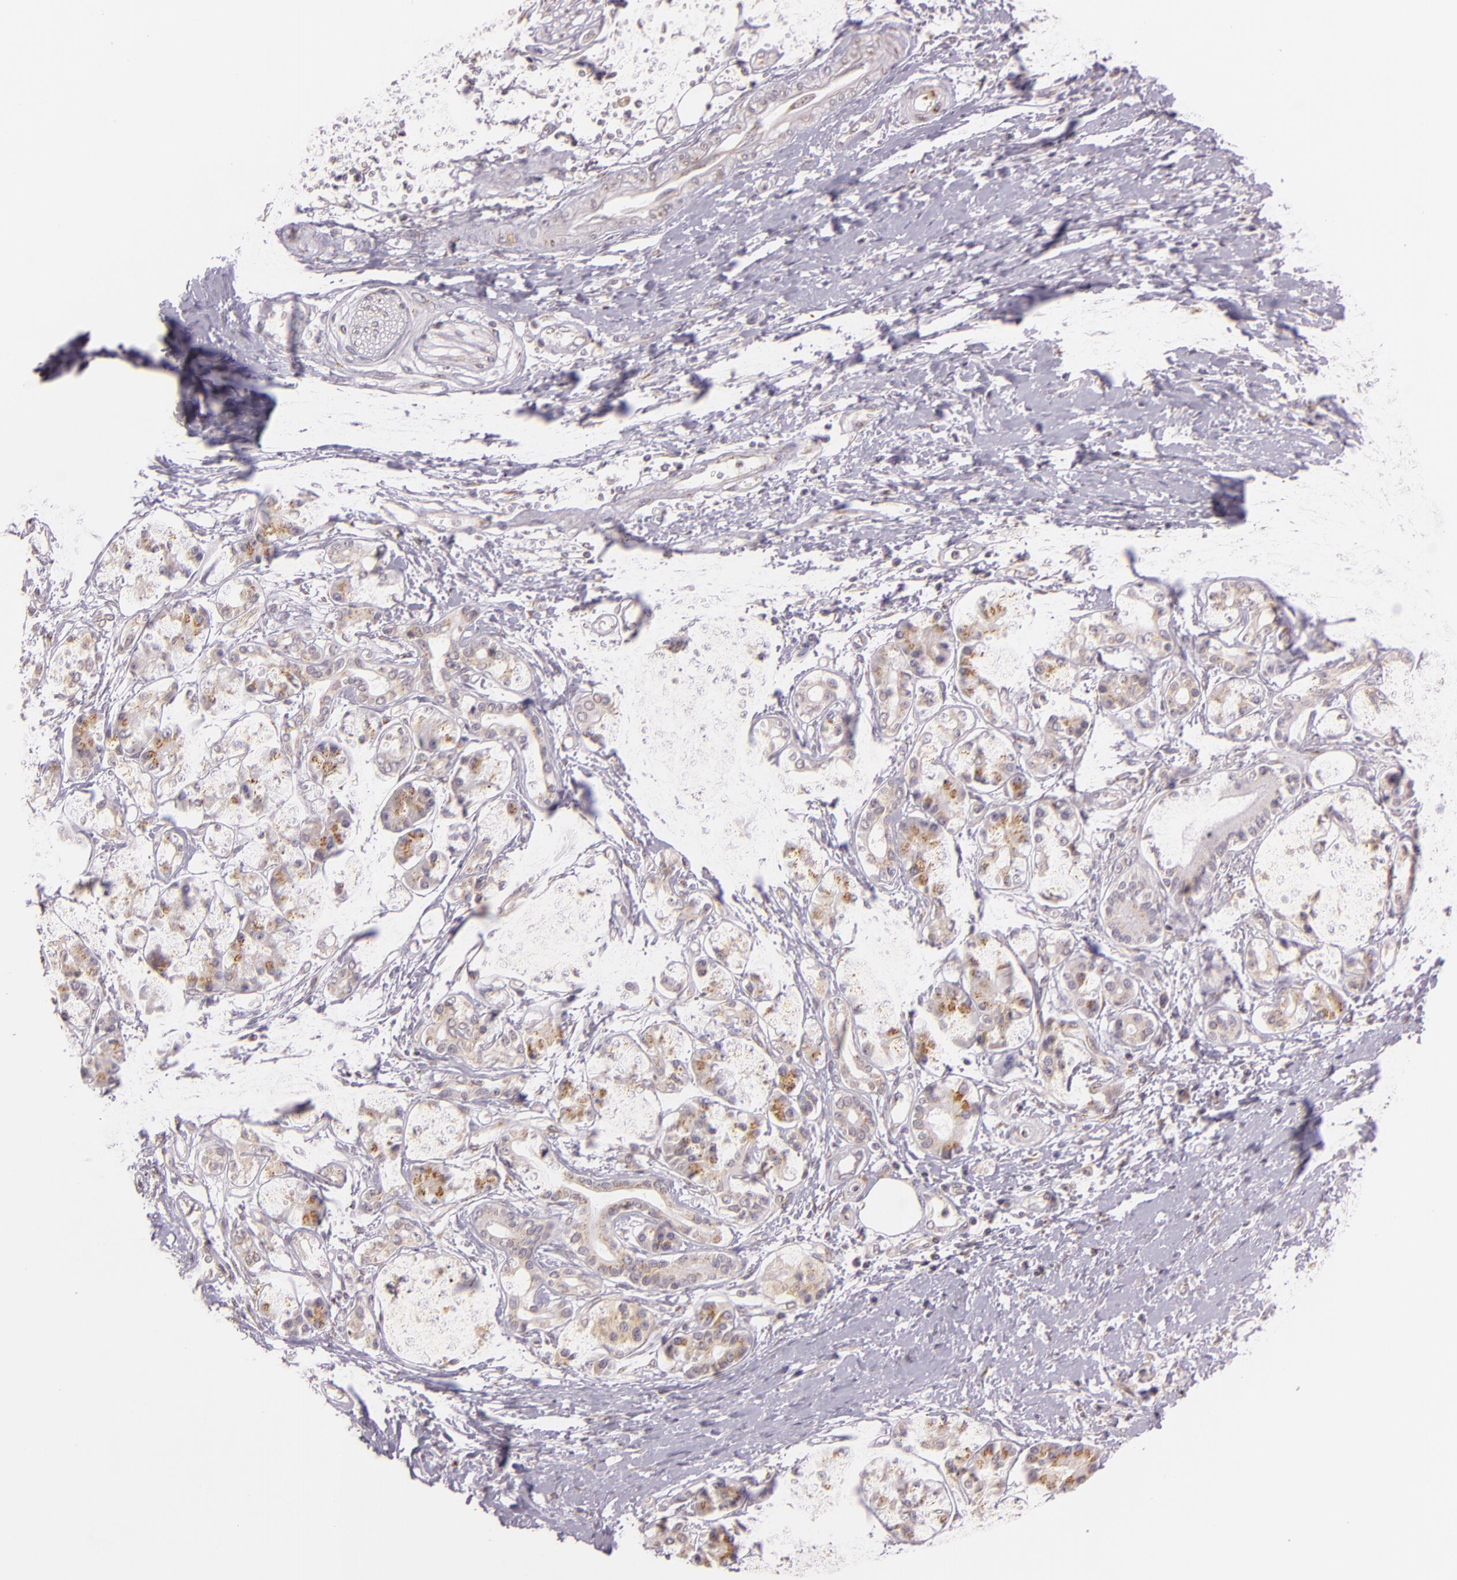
{"staining": {"intensity": "weak", "quantity": ">75%", "location": "cytoplasmic/membranous"}, "tissue": "pancreatic cancer", "cell_type": "Tumor cells", "image_type": "cancer", "snomed": [{"axis": "morphology", "description": "Adenocarcinoma, NOS"}, {"axis": "topography", "description": "Pancreas"}], "caption": "Human pancreatic adenocarcinoma stained with a protein marker demonstrates weak staining in tumor cells.", "gene": "LGMN", "patient": {"sex": "female", "age": 66}}